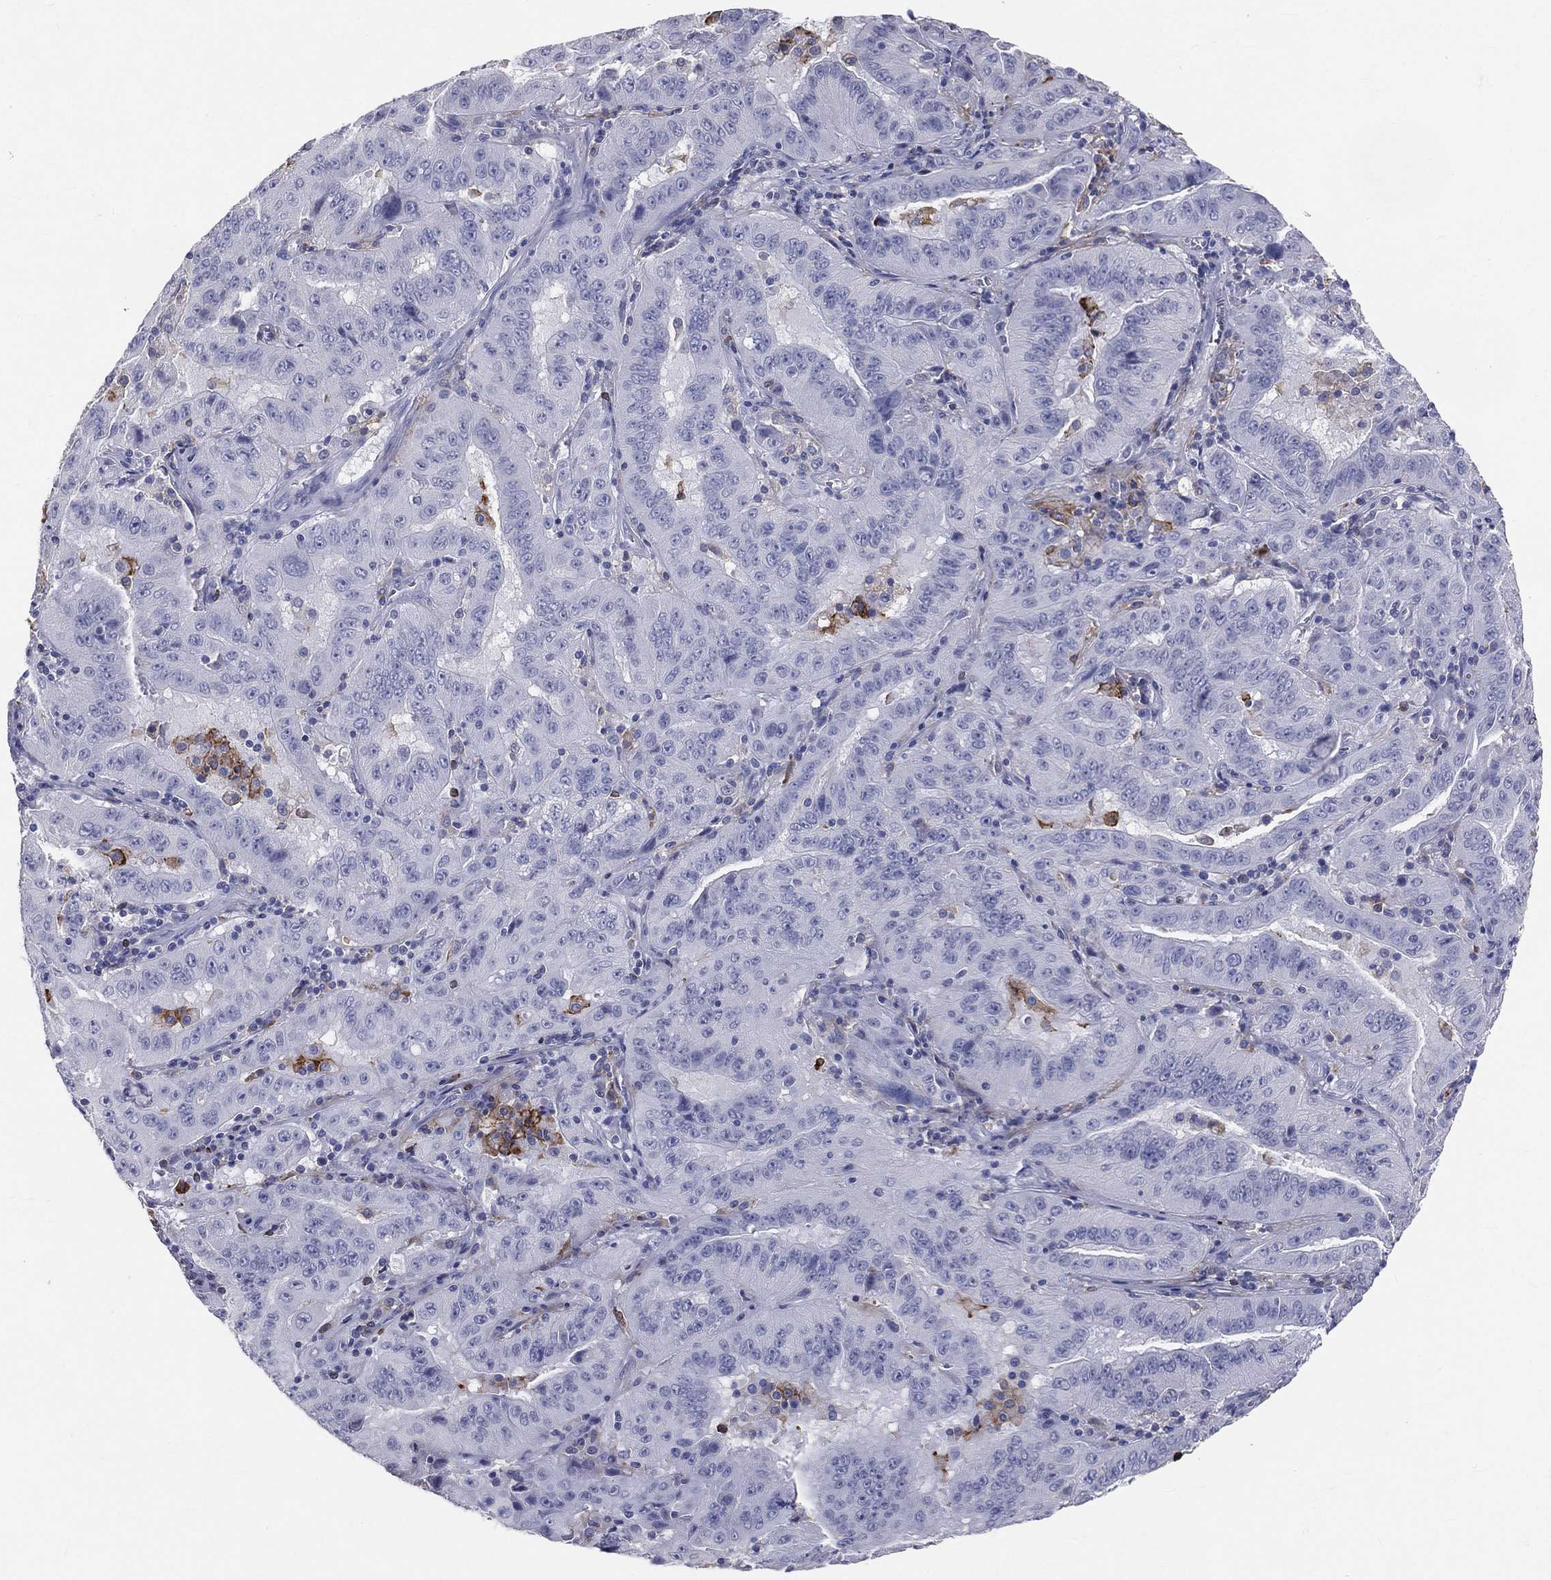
{"staining": {"intensity": "negative", "quantity": "none", "location": "none"}, "tissue": "pancreatic cancer", "cell_type": "Tumor cells", "image_type": "cancer", "snomed": [{"axis": "morphology", "description": "Adenocarcinoma, NOS"}, {"axis": "topography", "description": "Pancreas"}], "caption": "DAB (3,3'-diaminobenzidine) immunohistochemical staining of pancreatic cancer (adenocarcinoma) shows no significant staining in tumor cells. (Stains: DAB (3,3'-diaminobenzidine) IHC with hematoxylin counter stain, Microscopy: brightfield microscopy at high magnification).", "gene": "CTSW", "patient": {"sex": "male", "age": 63}}